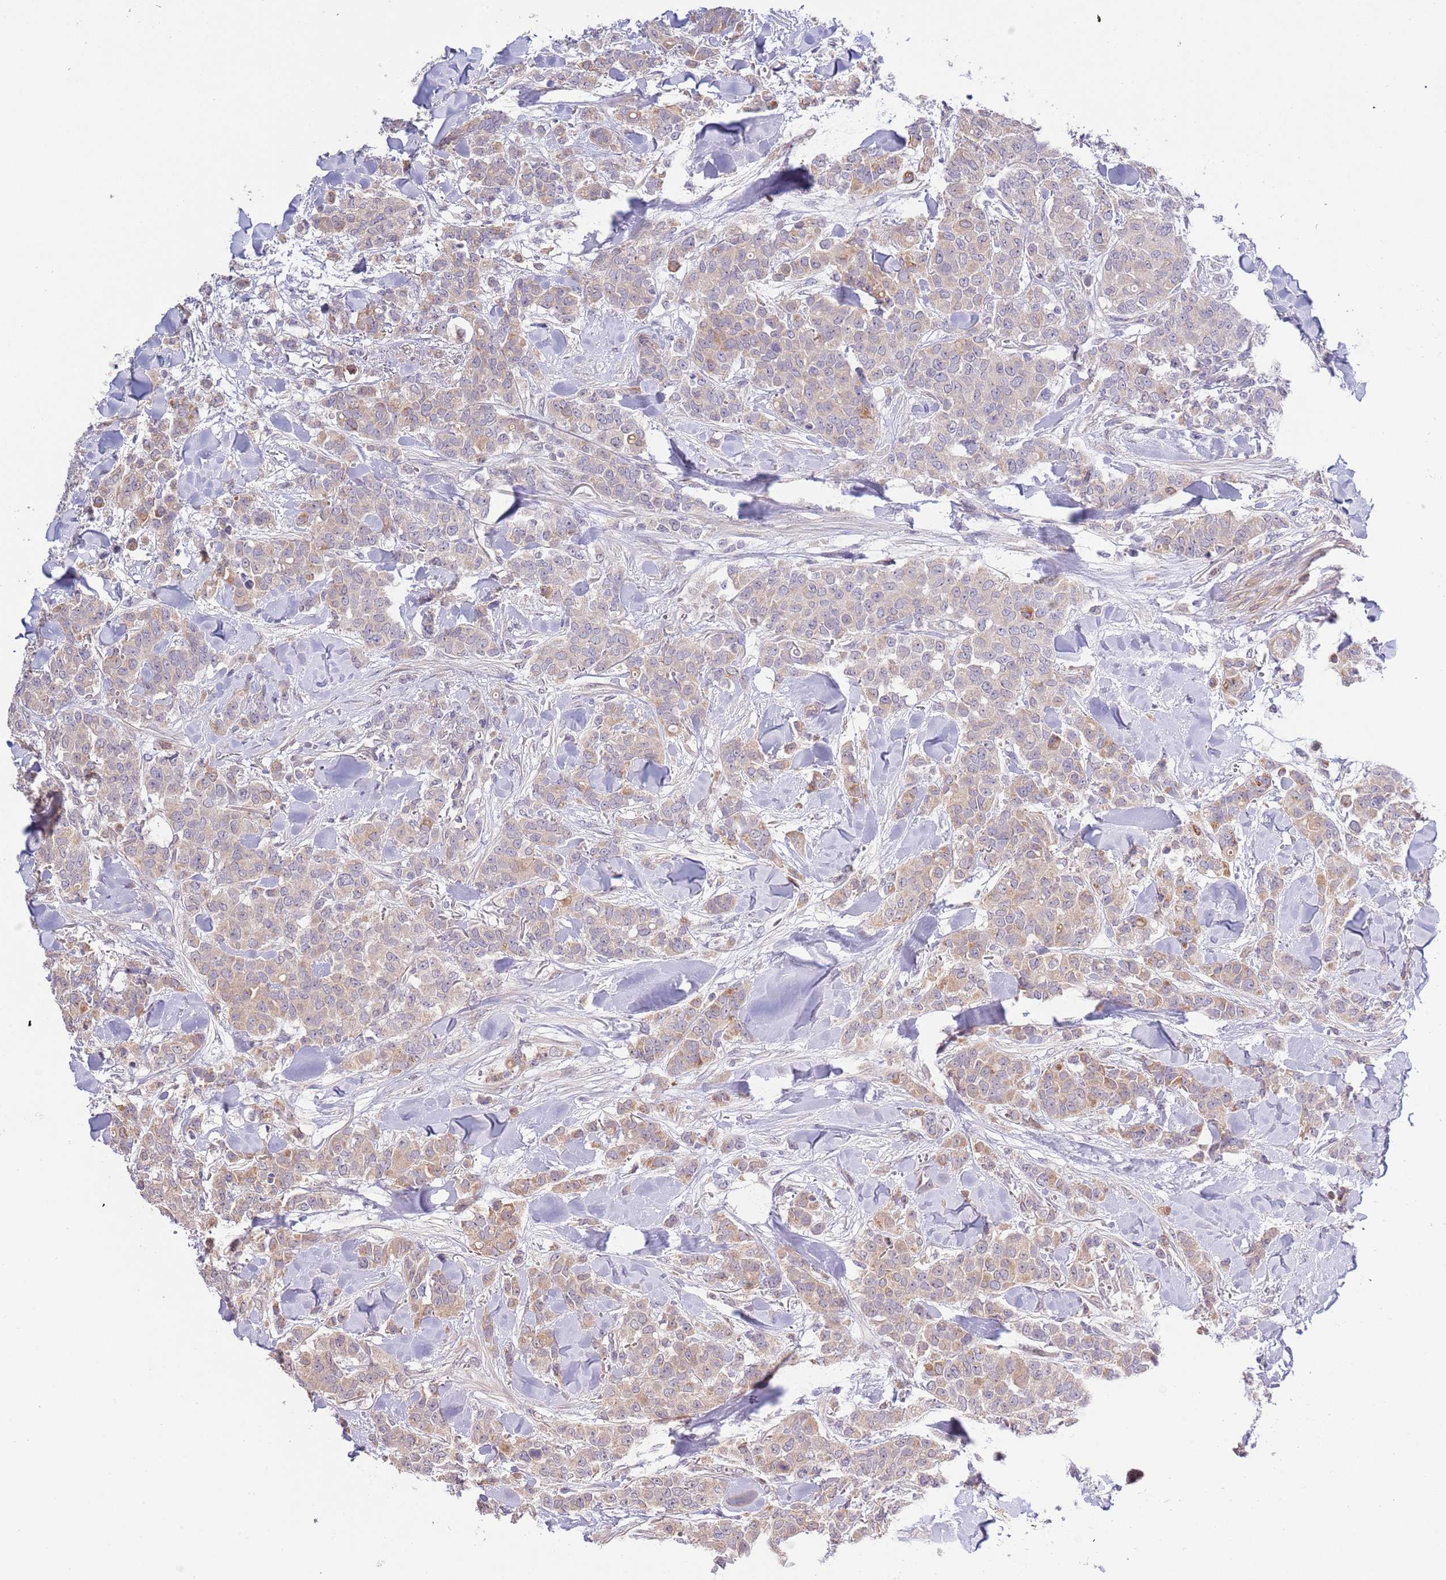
{"staining": {"intensity": "weak", "quantity": "25%-75%", "location": "cytoplasmic/membranous"}, "tissue": "breast cancer", "cell_type": "Tumor cells", "image_type": "cancer", "snomed": [{"axis": "morphology", "description": "Lobular carcinoma"}, {"axis": "topography", "description": "Breast"}], "caption": "Breast cancer (lobular carcinoma) stained with IHC exhibits weak cytoplasmic/membranous expression in approximately 25%-75% of tumor cells.", "gene": "LIPJ", "patient": {"sex": "female", "age": 91}}